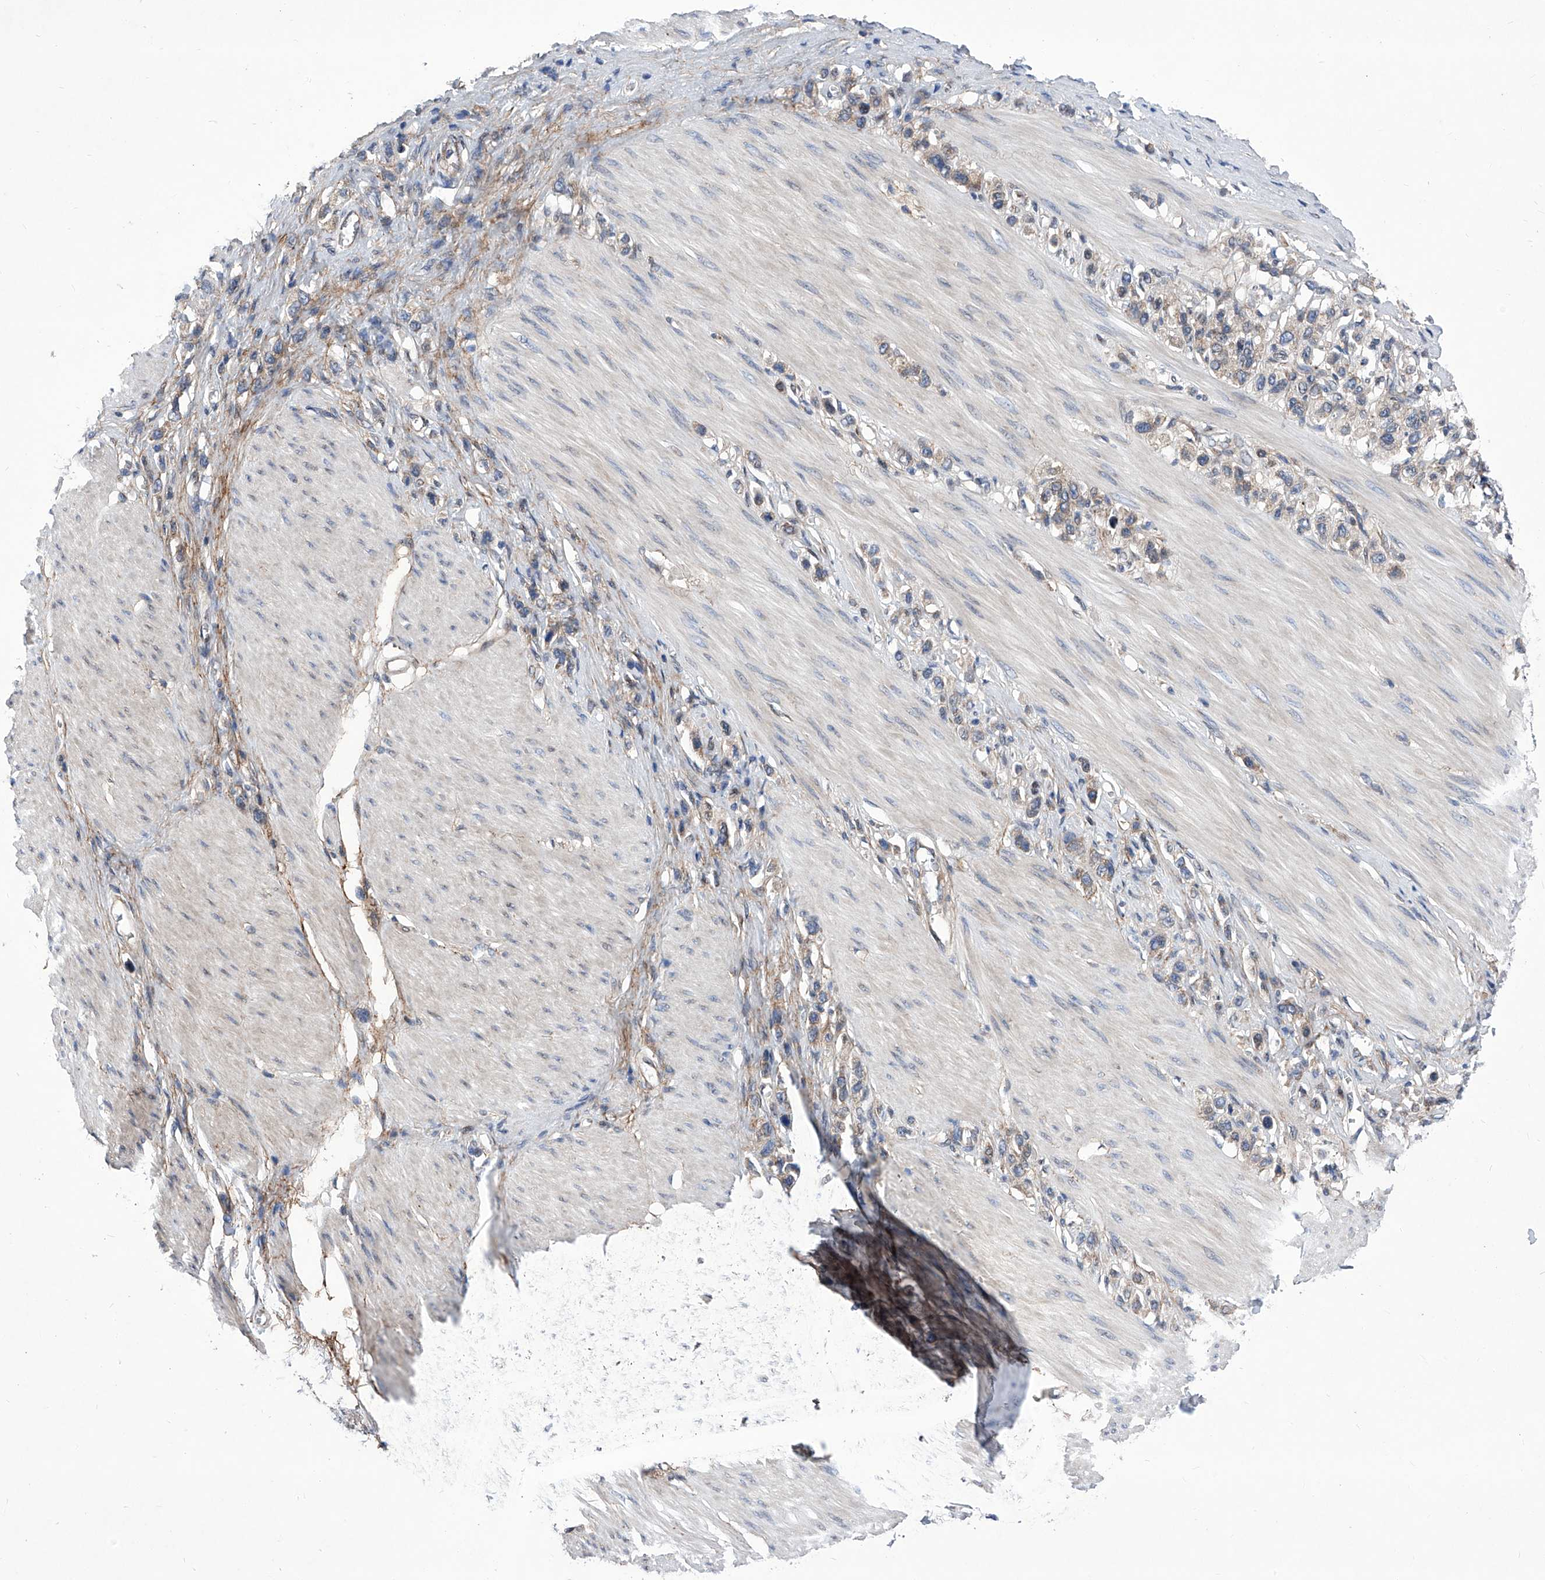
{"staining": {"intensity": "weak", "quantity": "25%-75%", "location": "cytoplasmic/membranous"}, "tissue": "stomach cancer", "cell_type": "Tumor cells", "image_type": "cancer", "snomed": [{"axis": "morphology", "description": "Adenocarcinoma, NOS"}, {"axis": "topography", "description": "Stomach"}], "caption": "Immunohistochemistry of human stomach cancer (adenocarcinoma) reveals low levels of weak cytoplasmic/membranous positivity in about 25%-75% of tumor cells. Immunohistochemistry (ihc) stains the protein of interest in brown and the nuclei are stained blue.", "gene": "KTI12", "patient": {"sex": "female", "age": 65}}